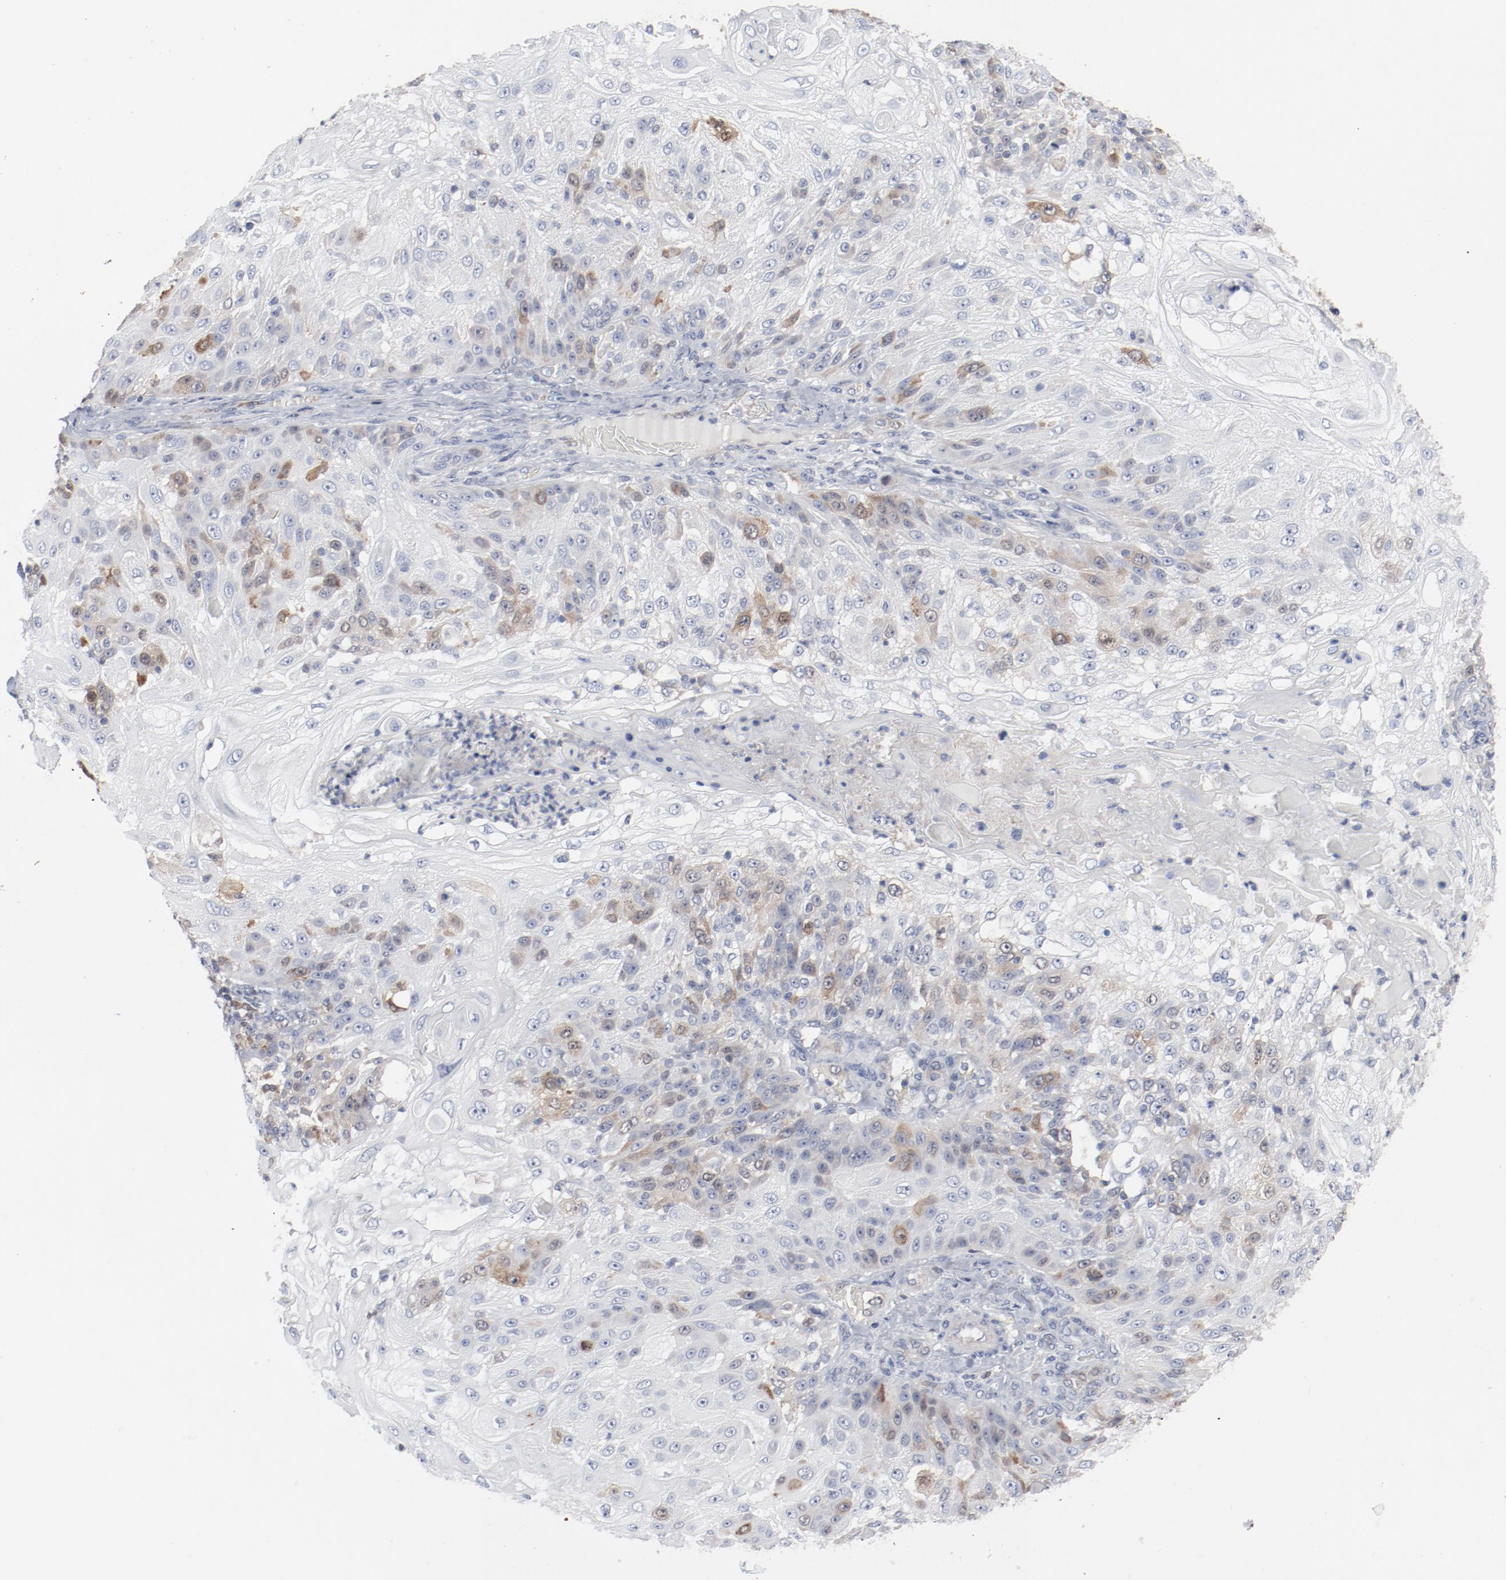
{"staining": {"intensity": "moderate", "quantity": "25%-75%", "location": "cytoplasmic/membranous,nuclear"}, "tissue": "skin cancer", "cell_type": "Tumor cells", "image_type": "cancer", "snomed": [{"axis": "morphology", "description": "Normal tissue, NOS"}, {"axis": "morphology", "description": "Squamous cell carcinoma, NOS"}, {"axis": "topography", "description": "Skin"}], "caption": "About 25%-75% of tumor cells in human squamous cell carcinoma (skin) demonstrate moderate cytoplasmic/membranous and nuclear protein expression as visualized by brown immunohistochemical staining.", "gene": "CDK1", "patient": {"sex": "female", "age": 83}}